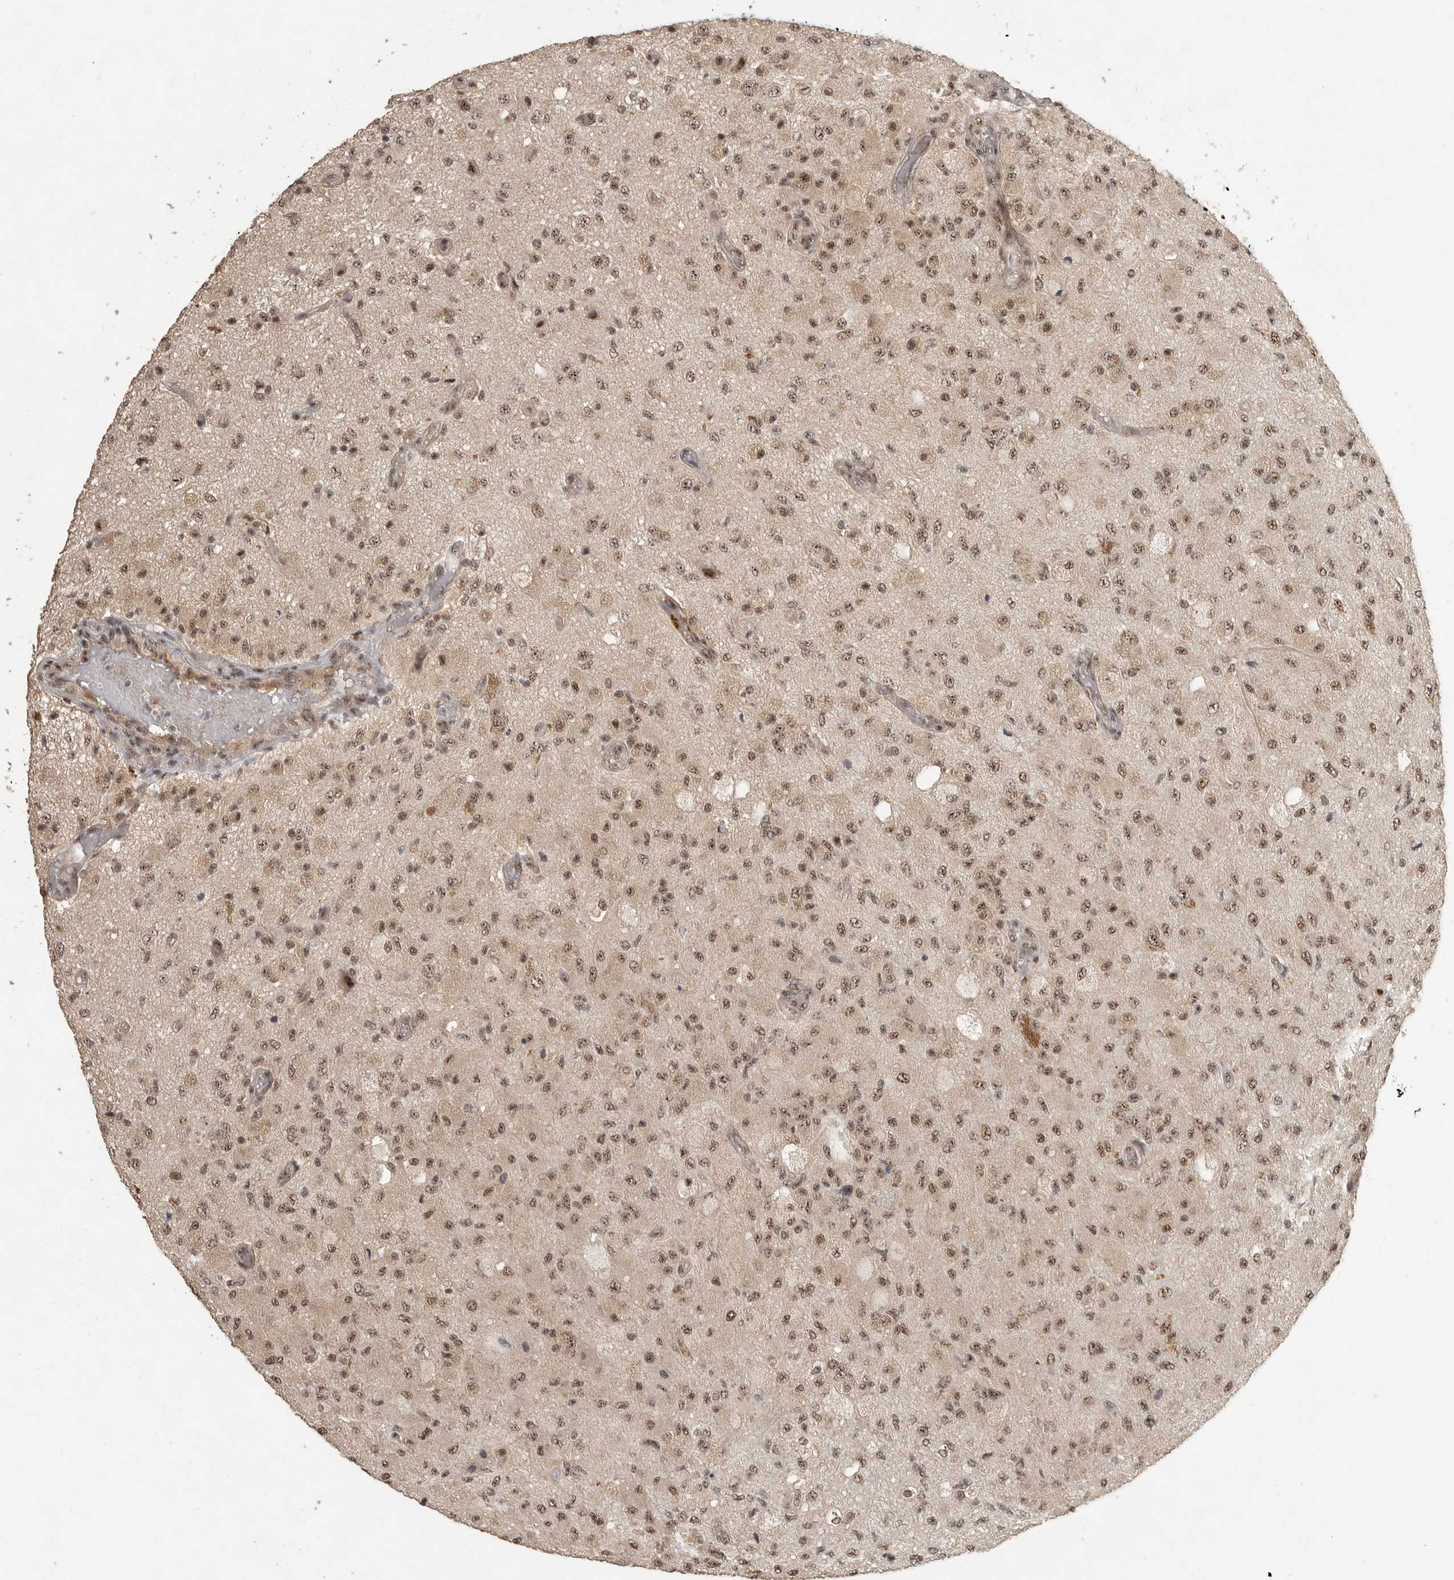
{"staining": {"intensity": "moderate", "quantity": ">75%", "location": "nuclear"}, "tissue": "glioma", "cell_type": "Tumor cells", "image_type": "cancer", "snomed": [{"axis": "morphology", "description": "Normal tissue, NOS"}, {"axis": "morphology", "description": "Glioma, malignant, High grade"}, {"axis": "topography", "description": "Cerebral cortex"}], "caption": "About >75% of tumor cells in human glioma show moderate nuclear protein staining as visualized by brown immunohistochemical staining.", "gene": "POMP", "patient": {"sex": "male", "age": 77}}